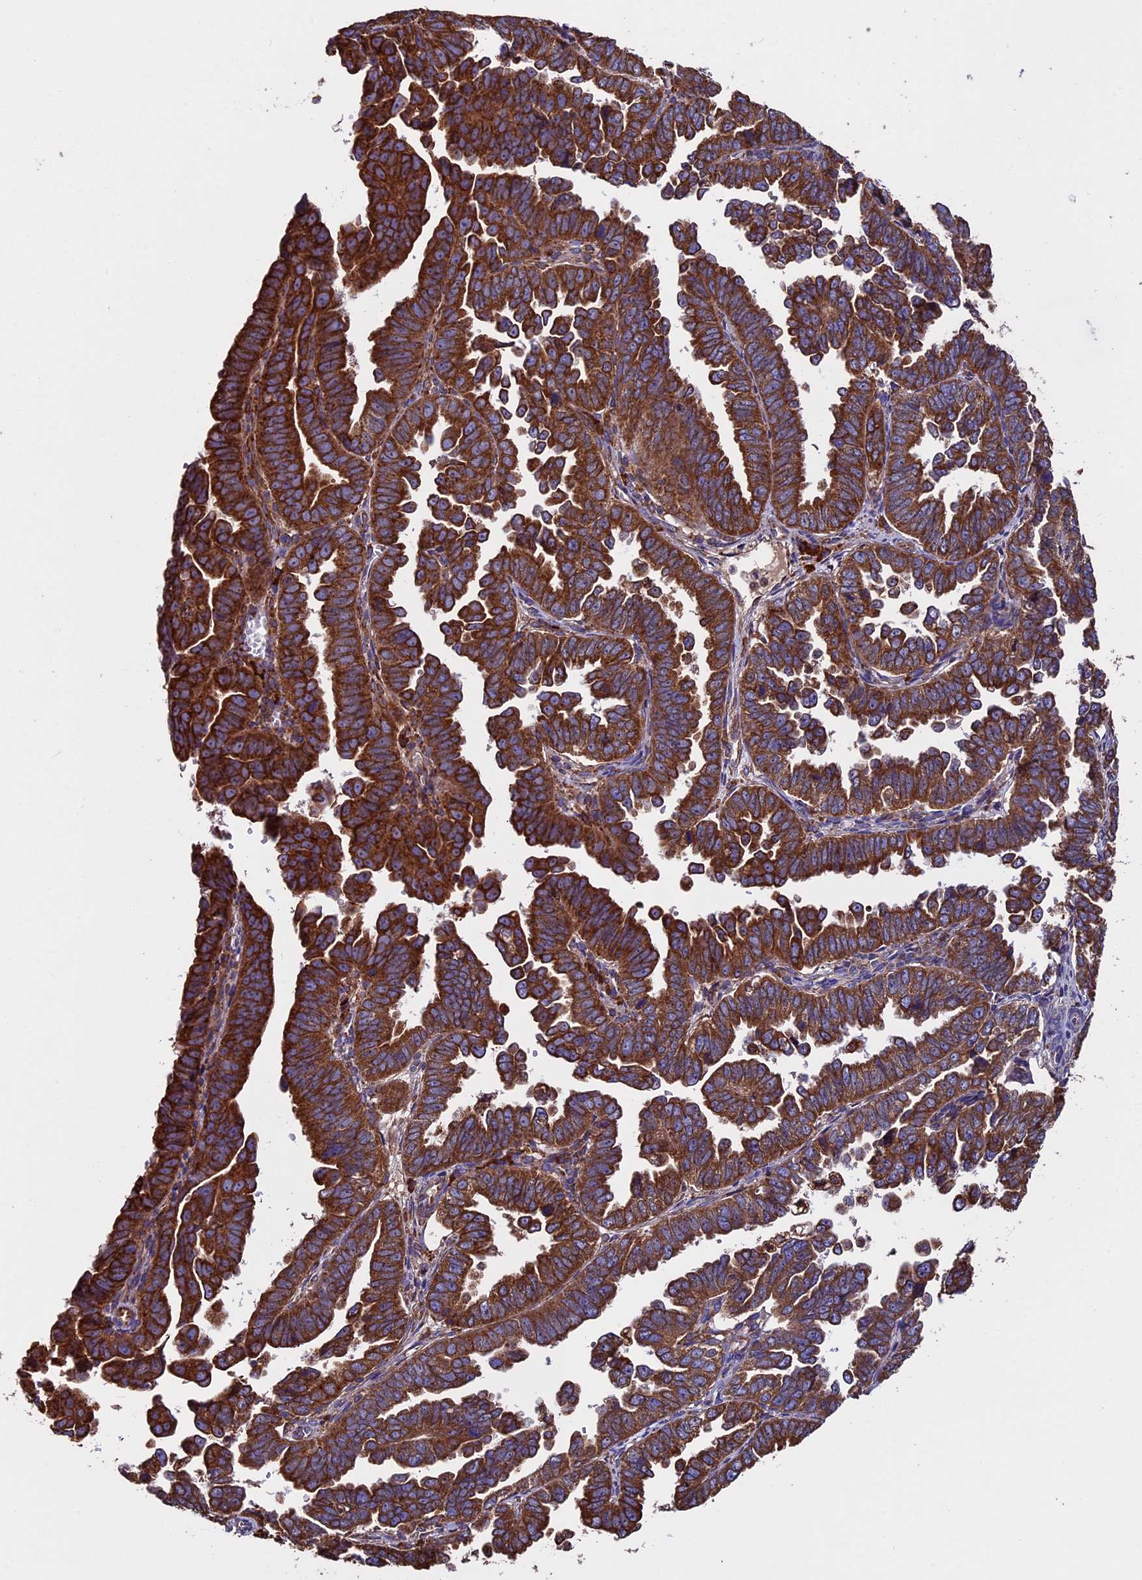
{"staining": {"intensity": "strong", "quantity": ">75%", "location": "cytoplasmic/membranous"}, "tissue": "endometrial cancer", "cell_type": "Tumor cells", "image_type": "cancer", "snomed": [{"axis": "morphology", "description": "Adenocarcinoma, NOS"}, {"axis": "topography", "description": "Endometrium"}], "caption": "Strong cytoplasmic/membranous protein staining is appreciated in about >75% of tumor cells in adenocarcinoma (endometrial).", "gene": "BTBD3", "patient": {"sex": "female", "age": 75}}